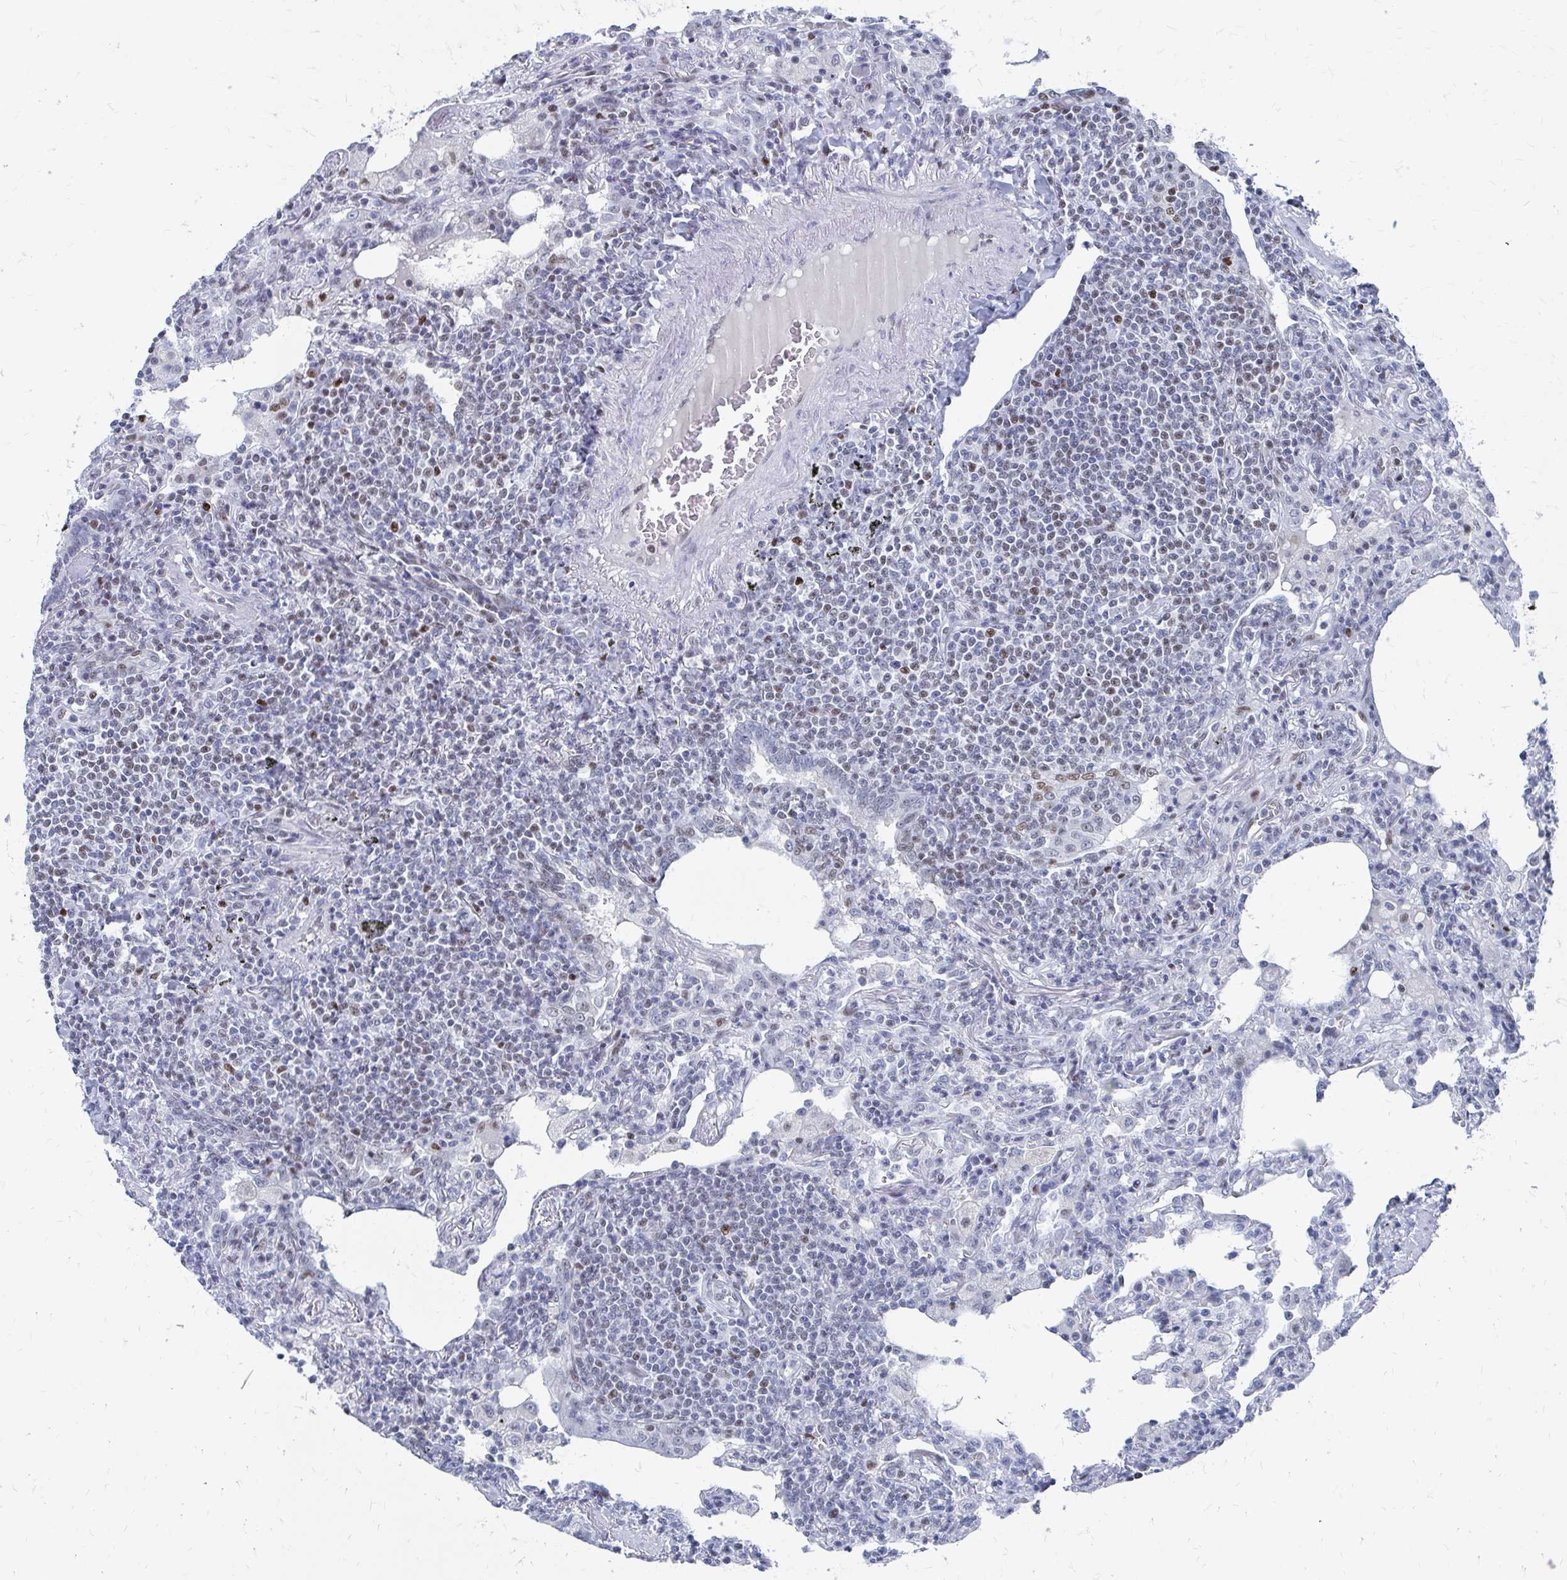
{"staining": {"intensity": "moderate", "quantity": "<25%", "location": "nuclear"}, "tissue": "lymphoma", "cell_type": "Tumor cells", "image_type": "cancer", "snomed": [{"axis": "morphology", "description": "Malignant lymphoma, non-Hodgkin's type, Low grade"}, {"axis": "topography", "description": "Lung"}], "caption": "IHC (DAB (3,3'-diaminobenzidine)) staining of human low-grade malignant lymphoma, non-Hodgkin's type displays moderate nuclear protein positivity in about <25% of tumor cells. (DAB (3,3'-diaminobenzidine) IHC with brightfield microscopy, high magnification).", "gene": "CDIN1", "patient": {"sex": "female", "age": 71}}